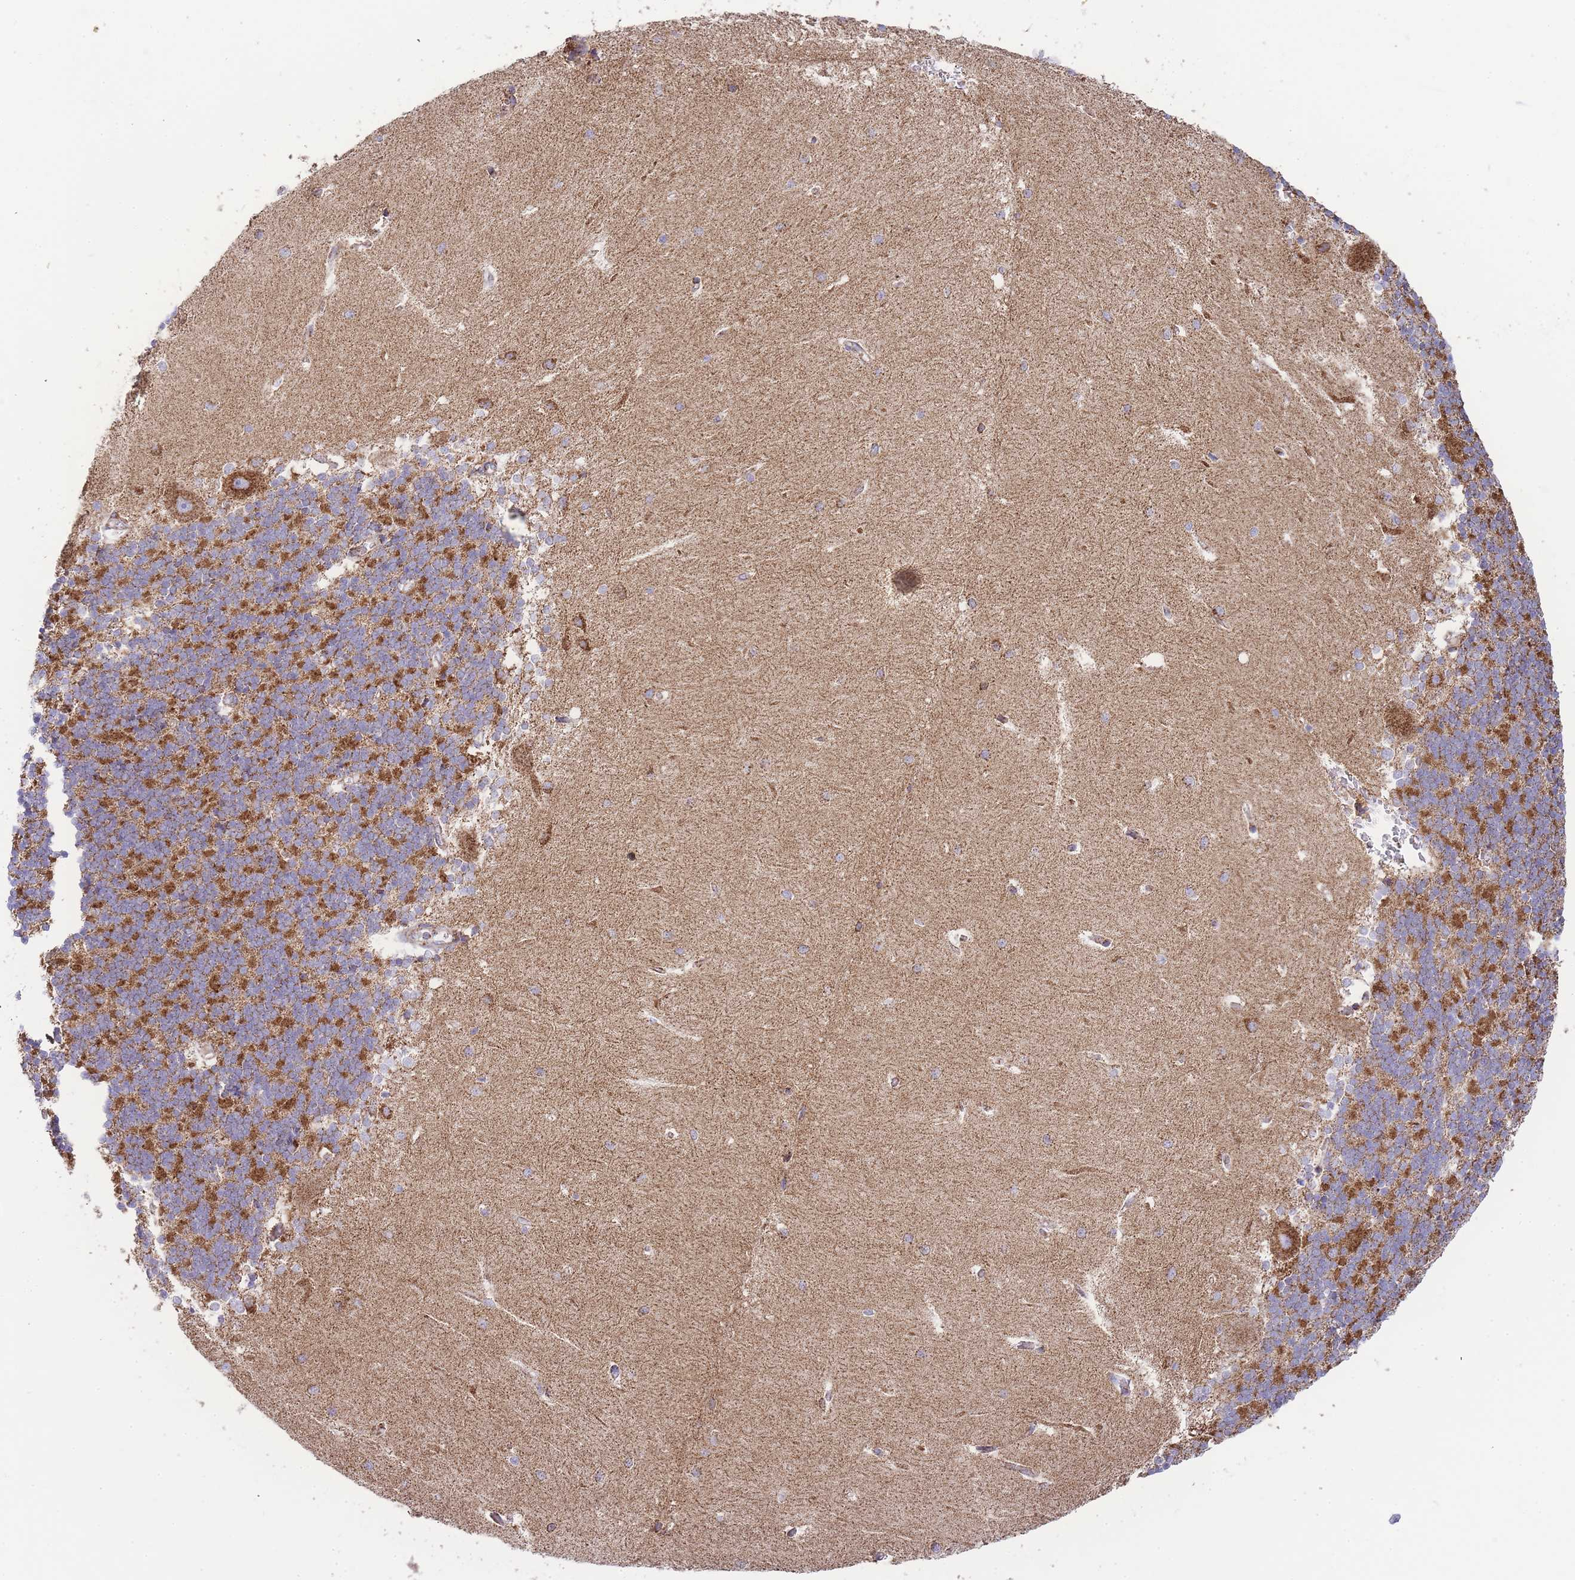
{"staining": {"intensity": "strong", "quantity": "25%-75%", "location": "cytoplasmic/membranous"}, "tissue": "cerebellum", "cell_type": "Cells in granular layer", "image_type": "normal", "snomed": [{"axis": "morphology", "description": "Normal tissue, NOS"}, {"axis": "topography", "description": "Cerebellum"}], "caption": "A brown stain shows strong cytoplasmic/membranous expression of a protein in cells in granular layer of unremarkable cerebellum. The staining was performed using DAB (3,3'-diaminobenzidine), with brown indicating positive protein expression. Nuclei are stained blue with hematoxylin.", "gene": "GSTM1", "patient": {"sex": "male", "age": 37}}